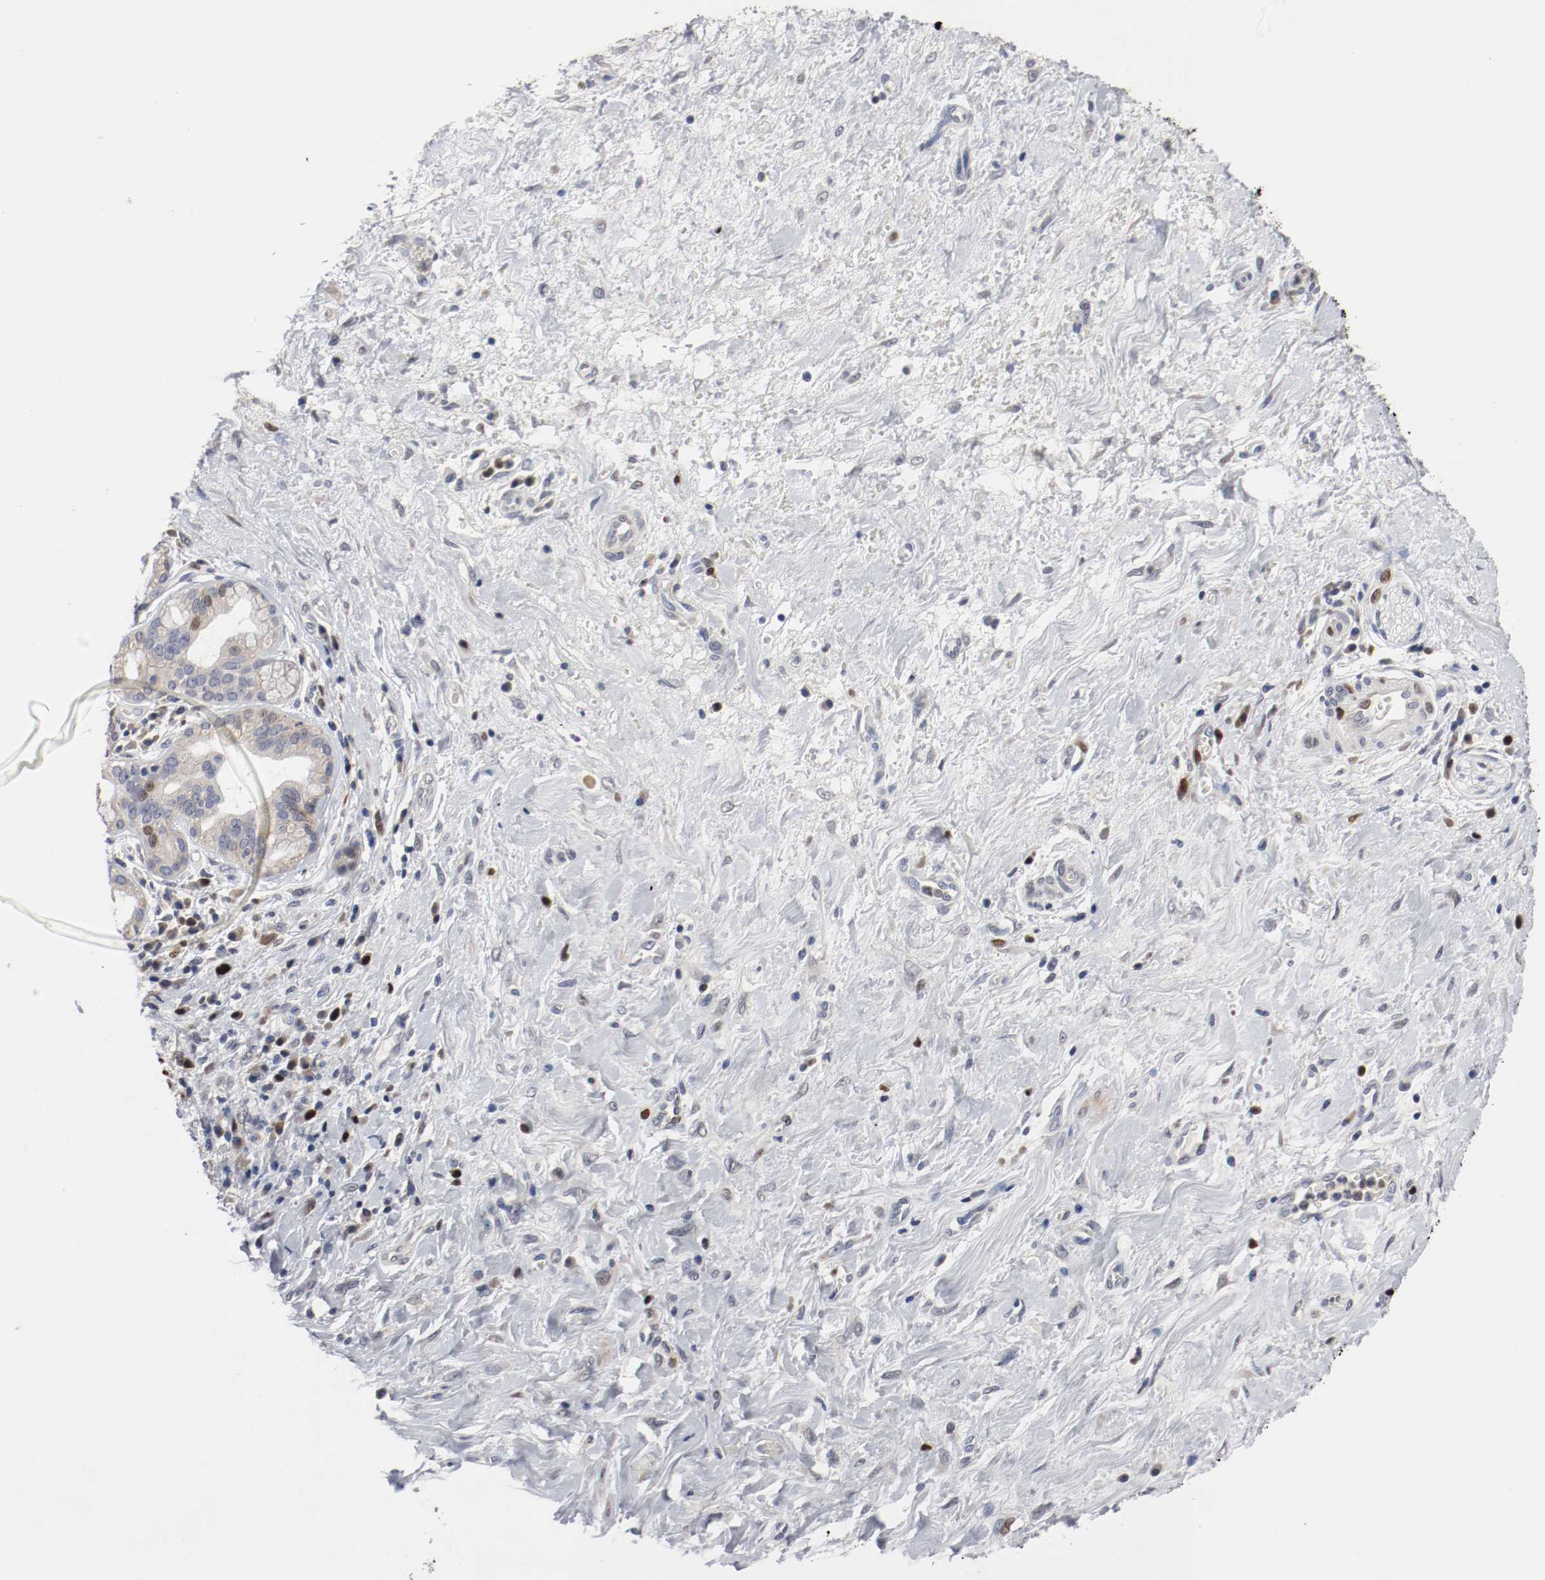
{"staining": {"intensity": "weak", "quantity": "<25%", "location": "nuclear"}, "tissue": "pancreatic cancer", "cell_type": "Tumor cells", "image_type": "cancer", "snomed": [{"axis": "morphology", "description": "Adenocarcinoma, NOS"}, {"axis": "topography", "description": "Pancreas"}], "caption": "Immunohistochemistry (IHC) micrograph of neoplastic tissue: pancreatic cancer (adenocarcinoma) stained with DAB exhibits no significant protein expression in tumor cells.", "gene": "MCM6", "patient": {"sex": "female", "age": 73}}